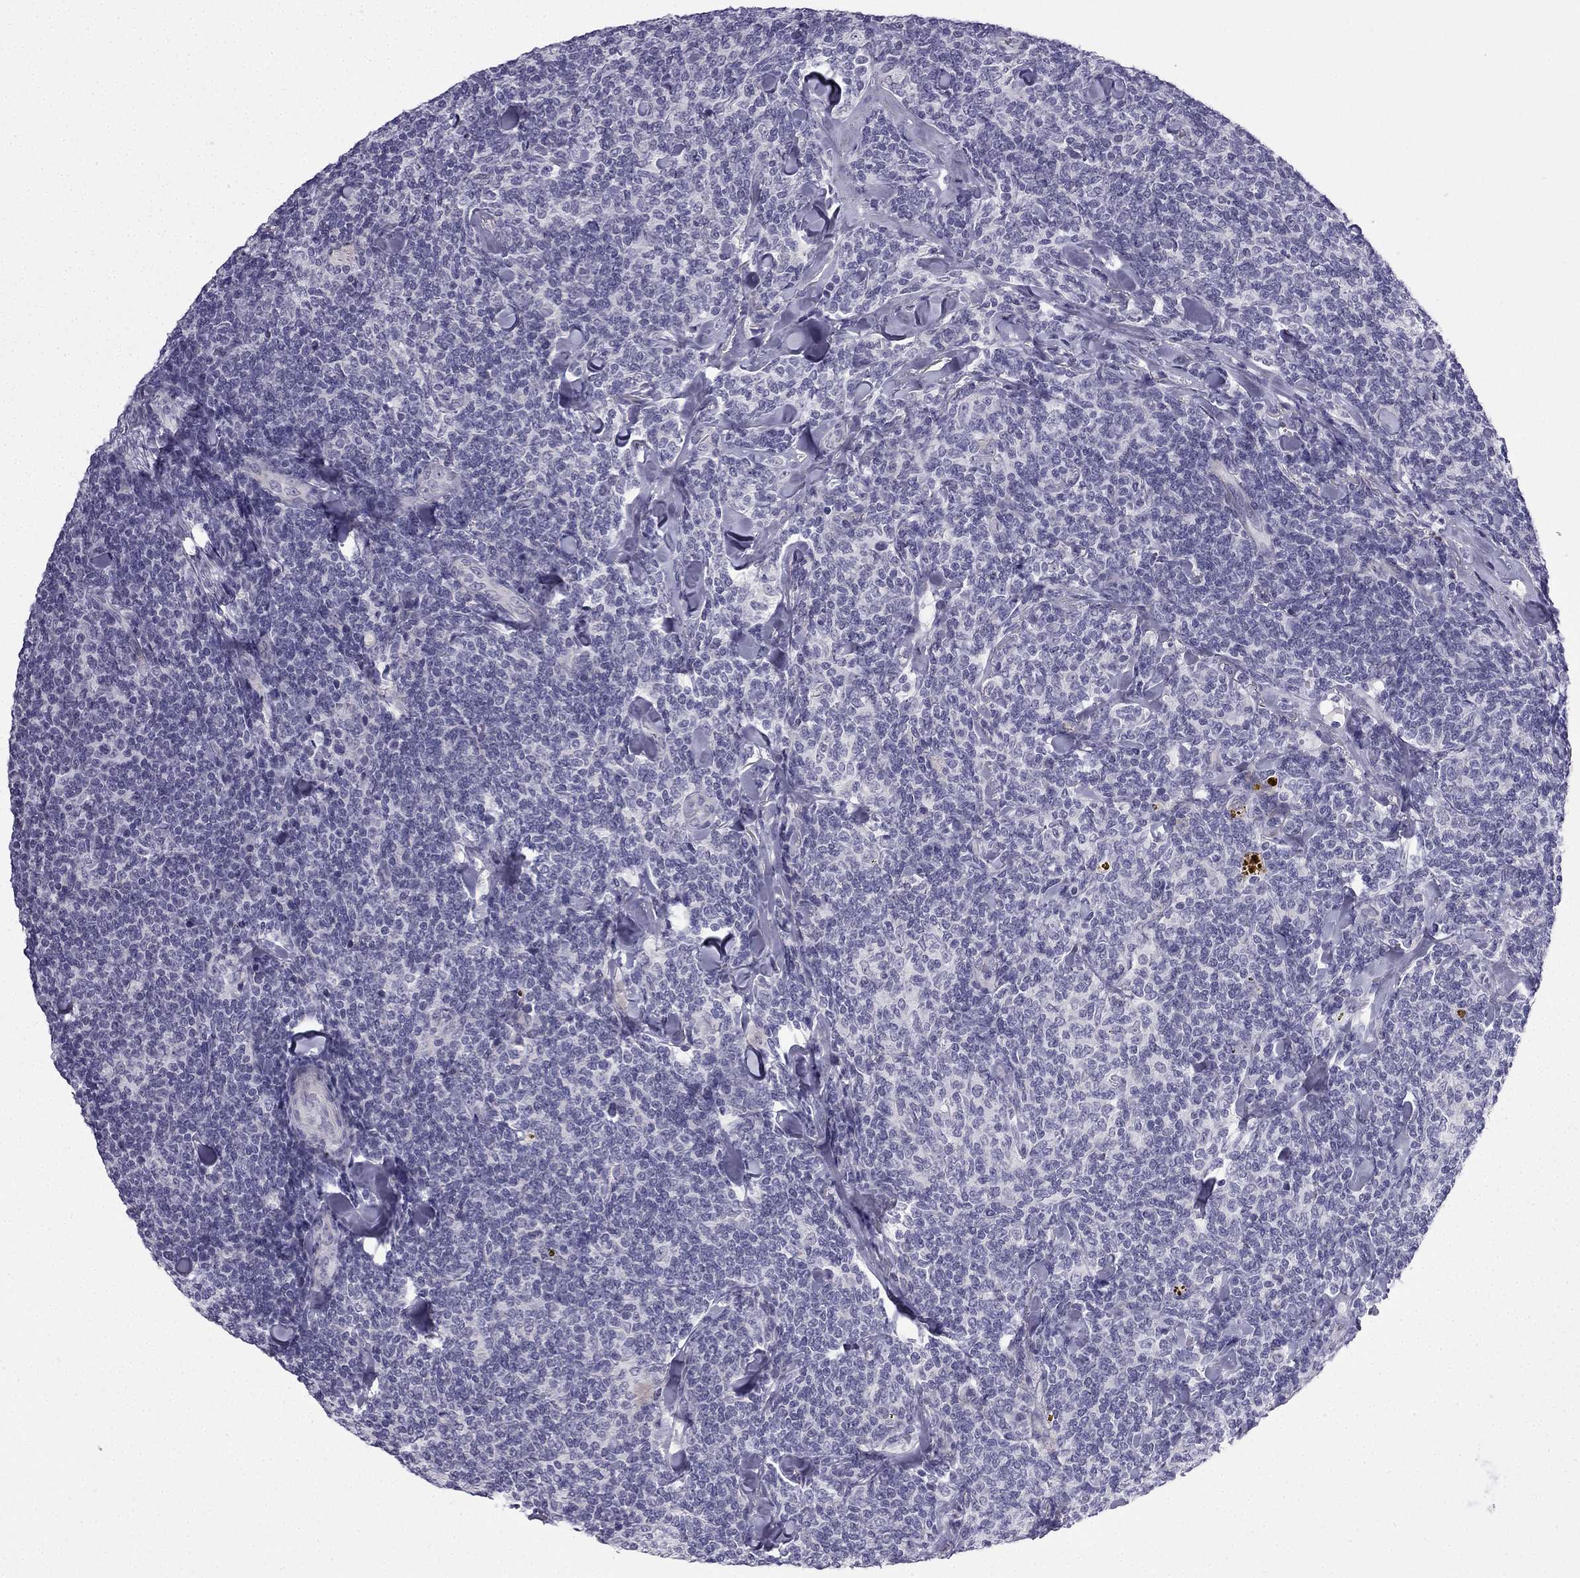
{"staining": {"intensity": "negative", "quantity": "none", "location": "none"}, "tissue": "lymphoma", "cell_type": "Tumor cells", "image_type": "cancer", "snomed": [{"axis": "morphology", "description": "Malignant lymphoma, non-Hodgkin's type, Low grade"}, {"axis": "topography", "description": "Lymph node"}], "caption": "This is an immunohistochemistry micrograph of lymphoma. There is no staining in tumor cells.", "gene": "CFAP53", "patient": {"sex": "female", "age": 56}}